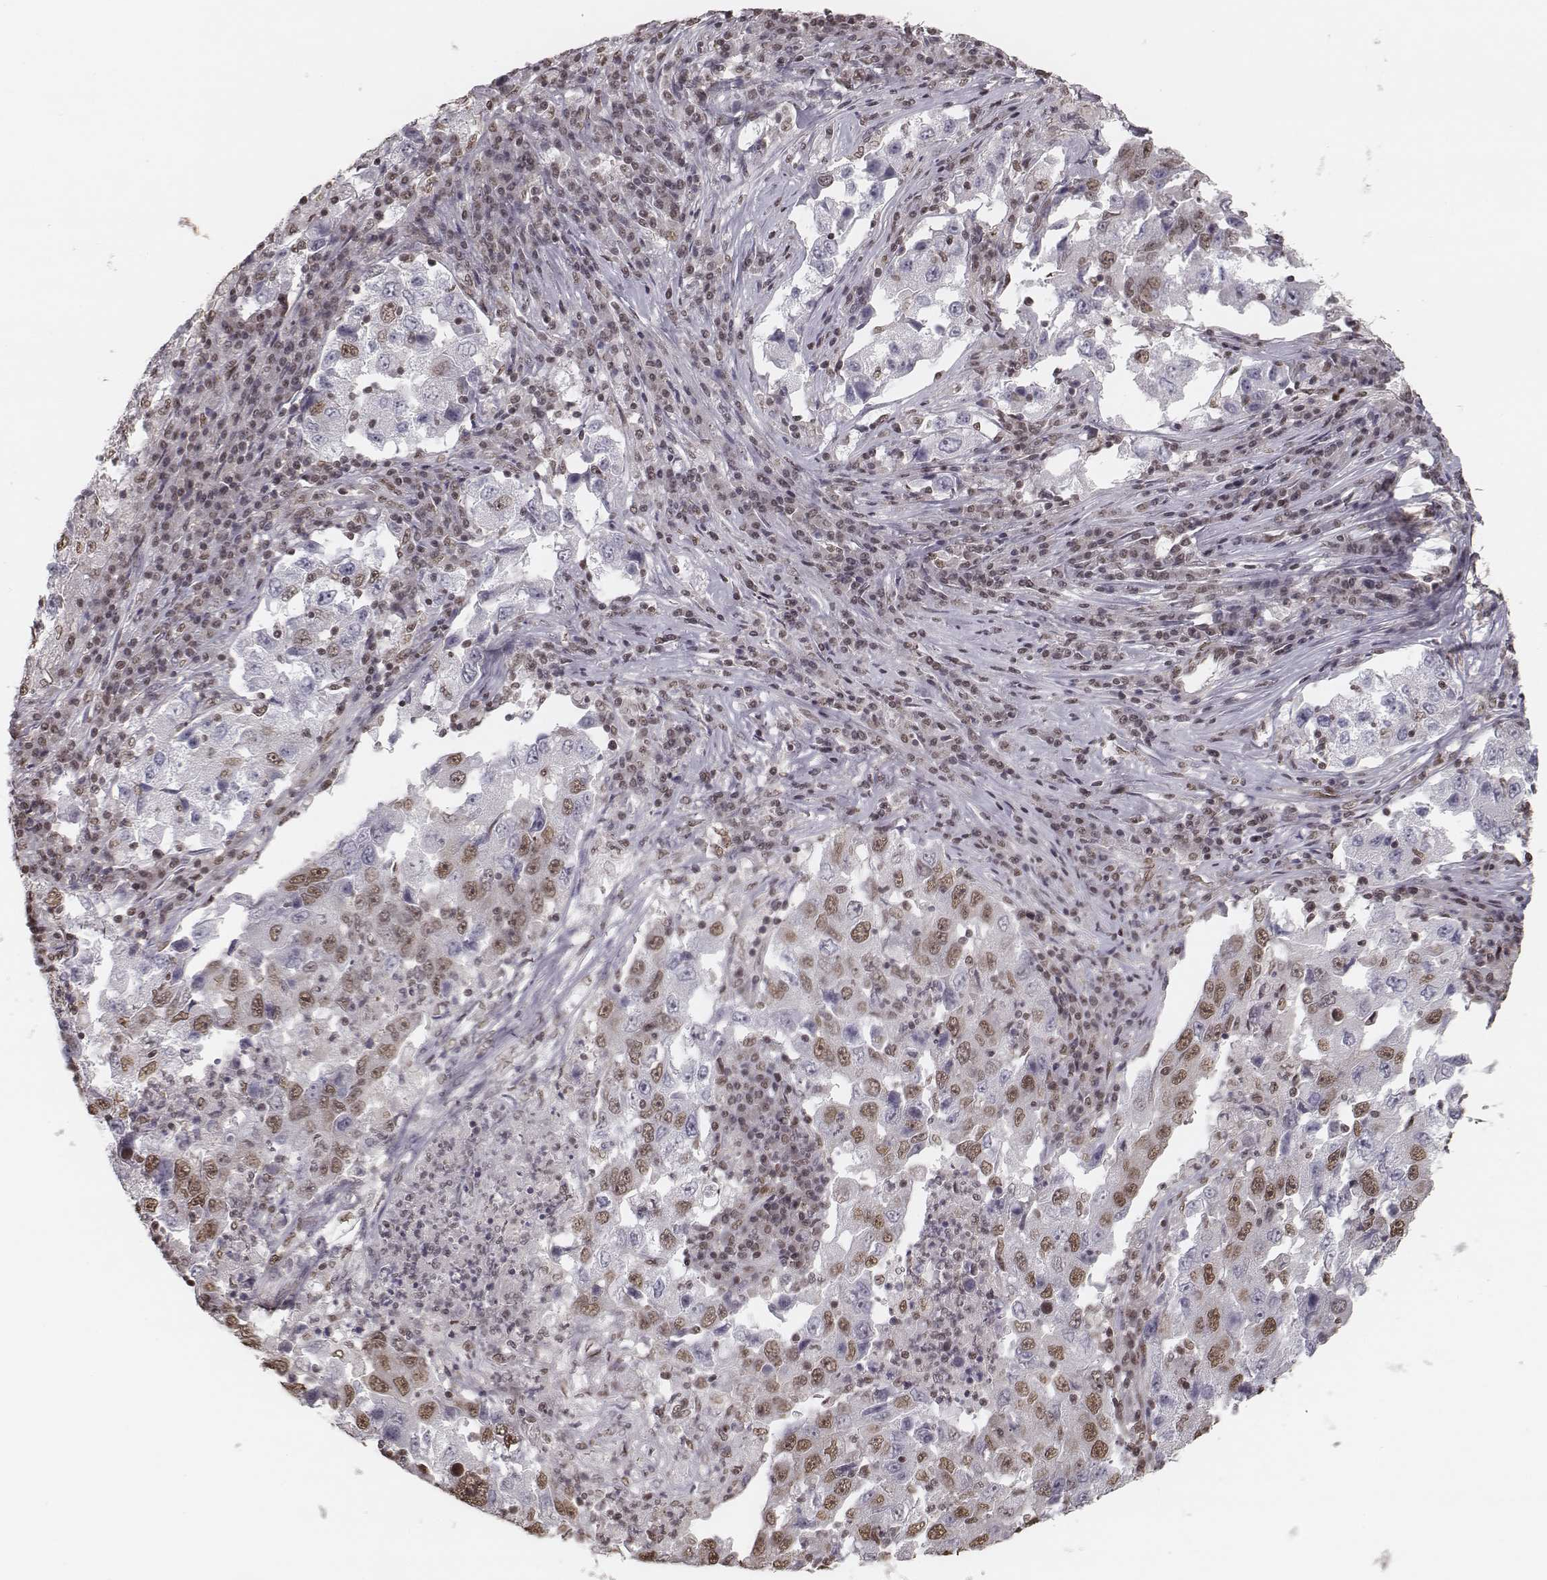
{"staining": {"intensity": "moderate", "quantity": ">75%", "location": "nuclear"}, "tissue": "lung cancer", "cell_type": "Tumor cells", "image_type": "cancer", "snomed": [{"axis": "morphology", "description": "Adenocarcinoma, NOS"}, {"axis": "topography", "description": "Lung"}], "caption": "Human lung adenocarcinoma stained for a protein (brown) exhibits moderate nuclear positive expression in approximately >75% of tumor cells.", "gene": "HMGA2", "patient": {"sex": "male", "age": 73}}